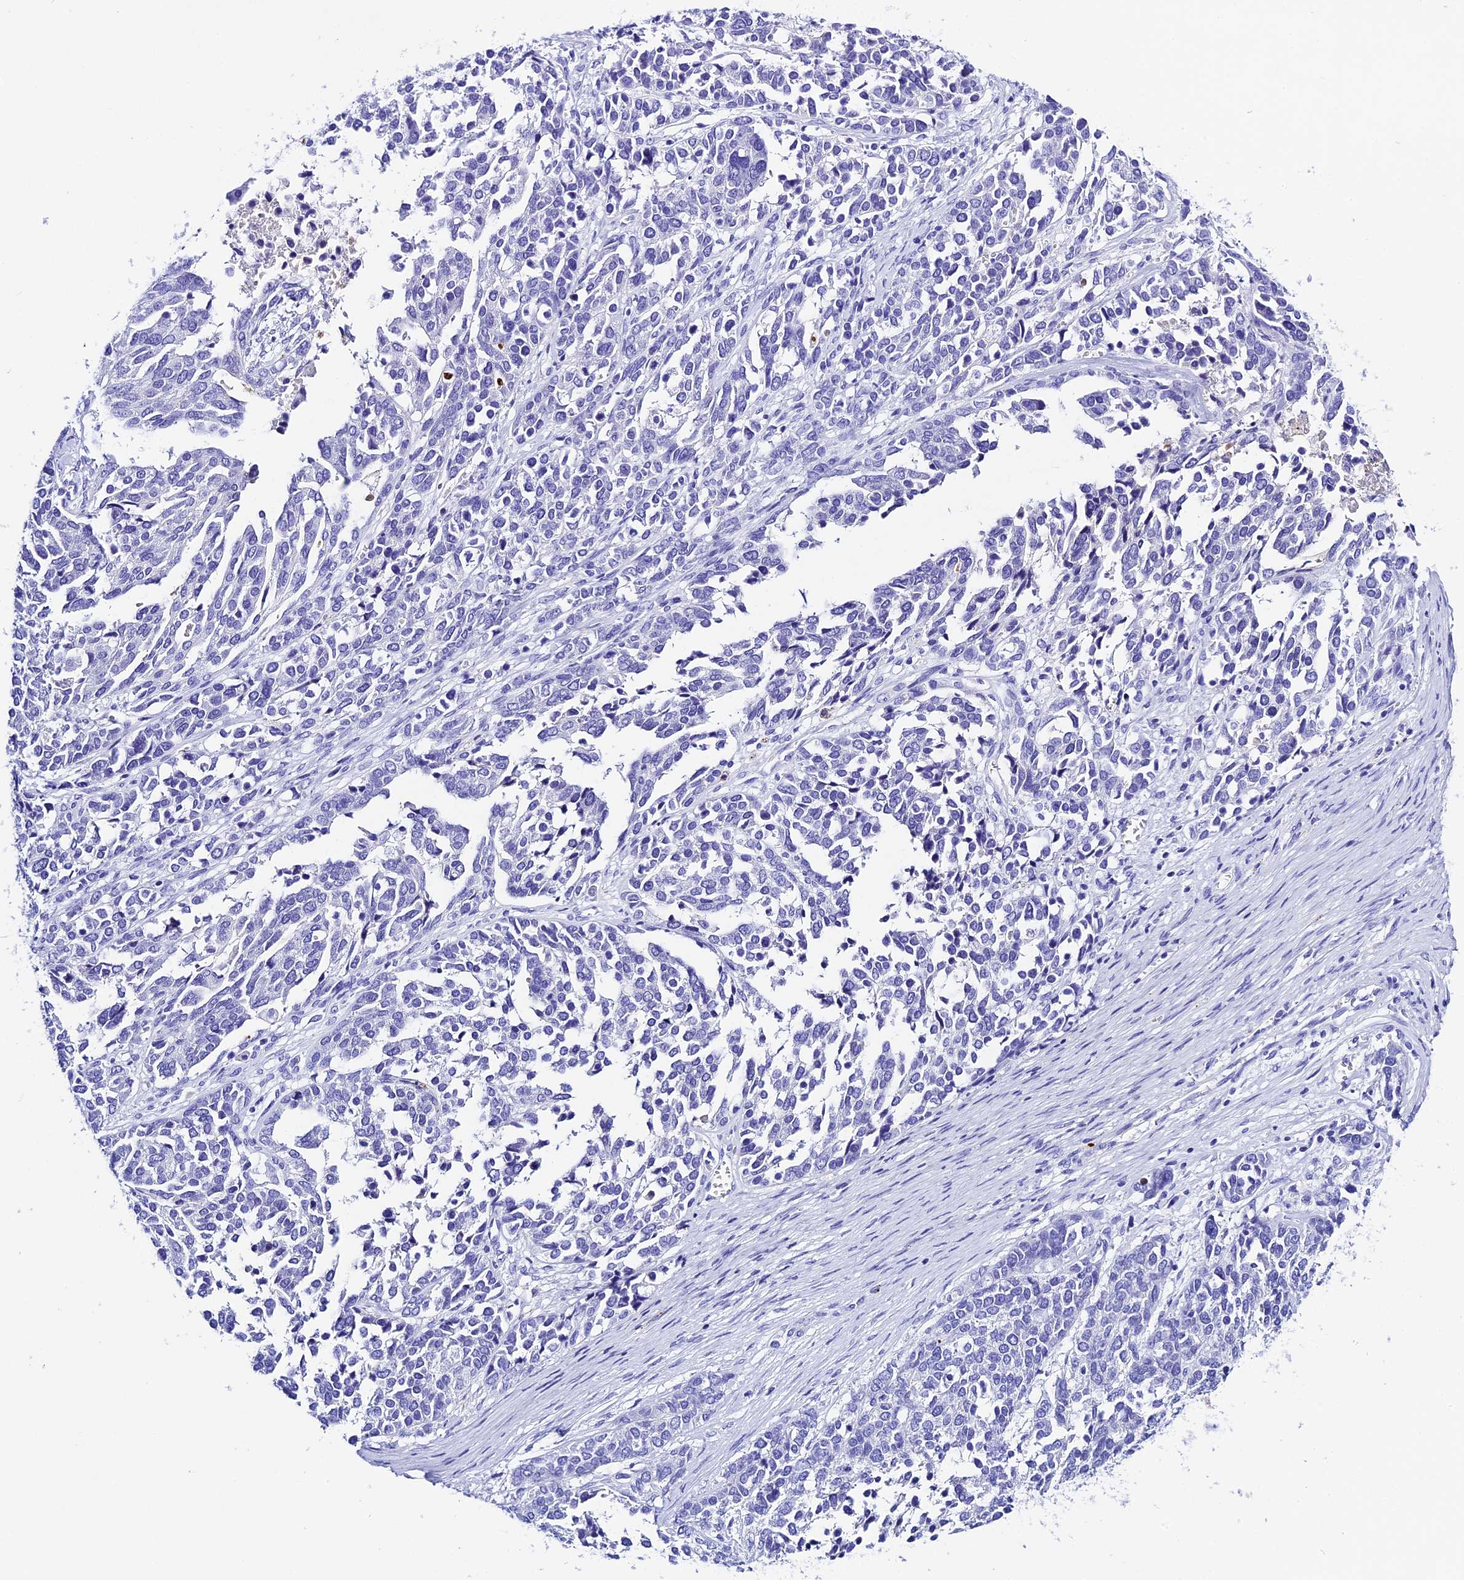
{"staining": {"intensity": "negative", "quantity": "none", "location": "none"}, "tissue": "ovarian cancer", "cell_type": "Tumor cells", "image_type": "cancer", "snomed": [{"axis": "morphology", "description": "Cystadenocarcinoma, serous, NOS"}, {"axis": "topography", "description": "Ovary"}], "caption": "A high-resolution micrograph shows IHC staining of ovarian serous cystadenocarcinoma, which displays no significant positivity in tumor cells. The staining is performed using DAB brown chromogen with nuclei counter-stained in using hematoxylin.", "gene": "PSG11", "patient": {"sex": "female", "age": 44}}